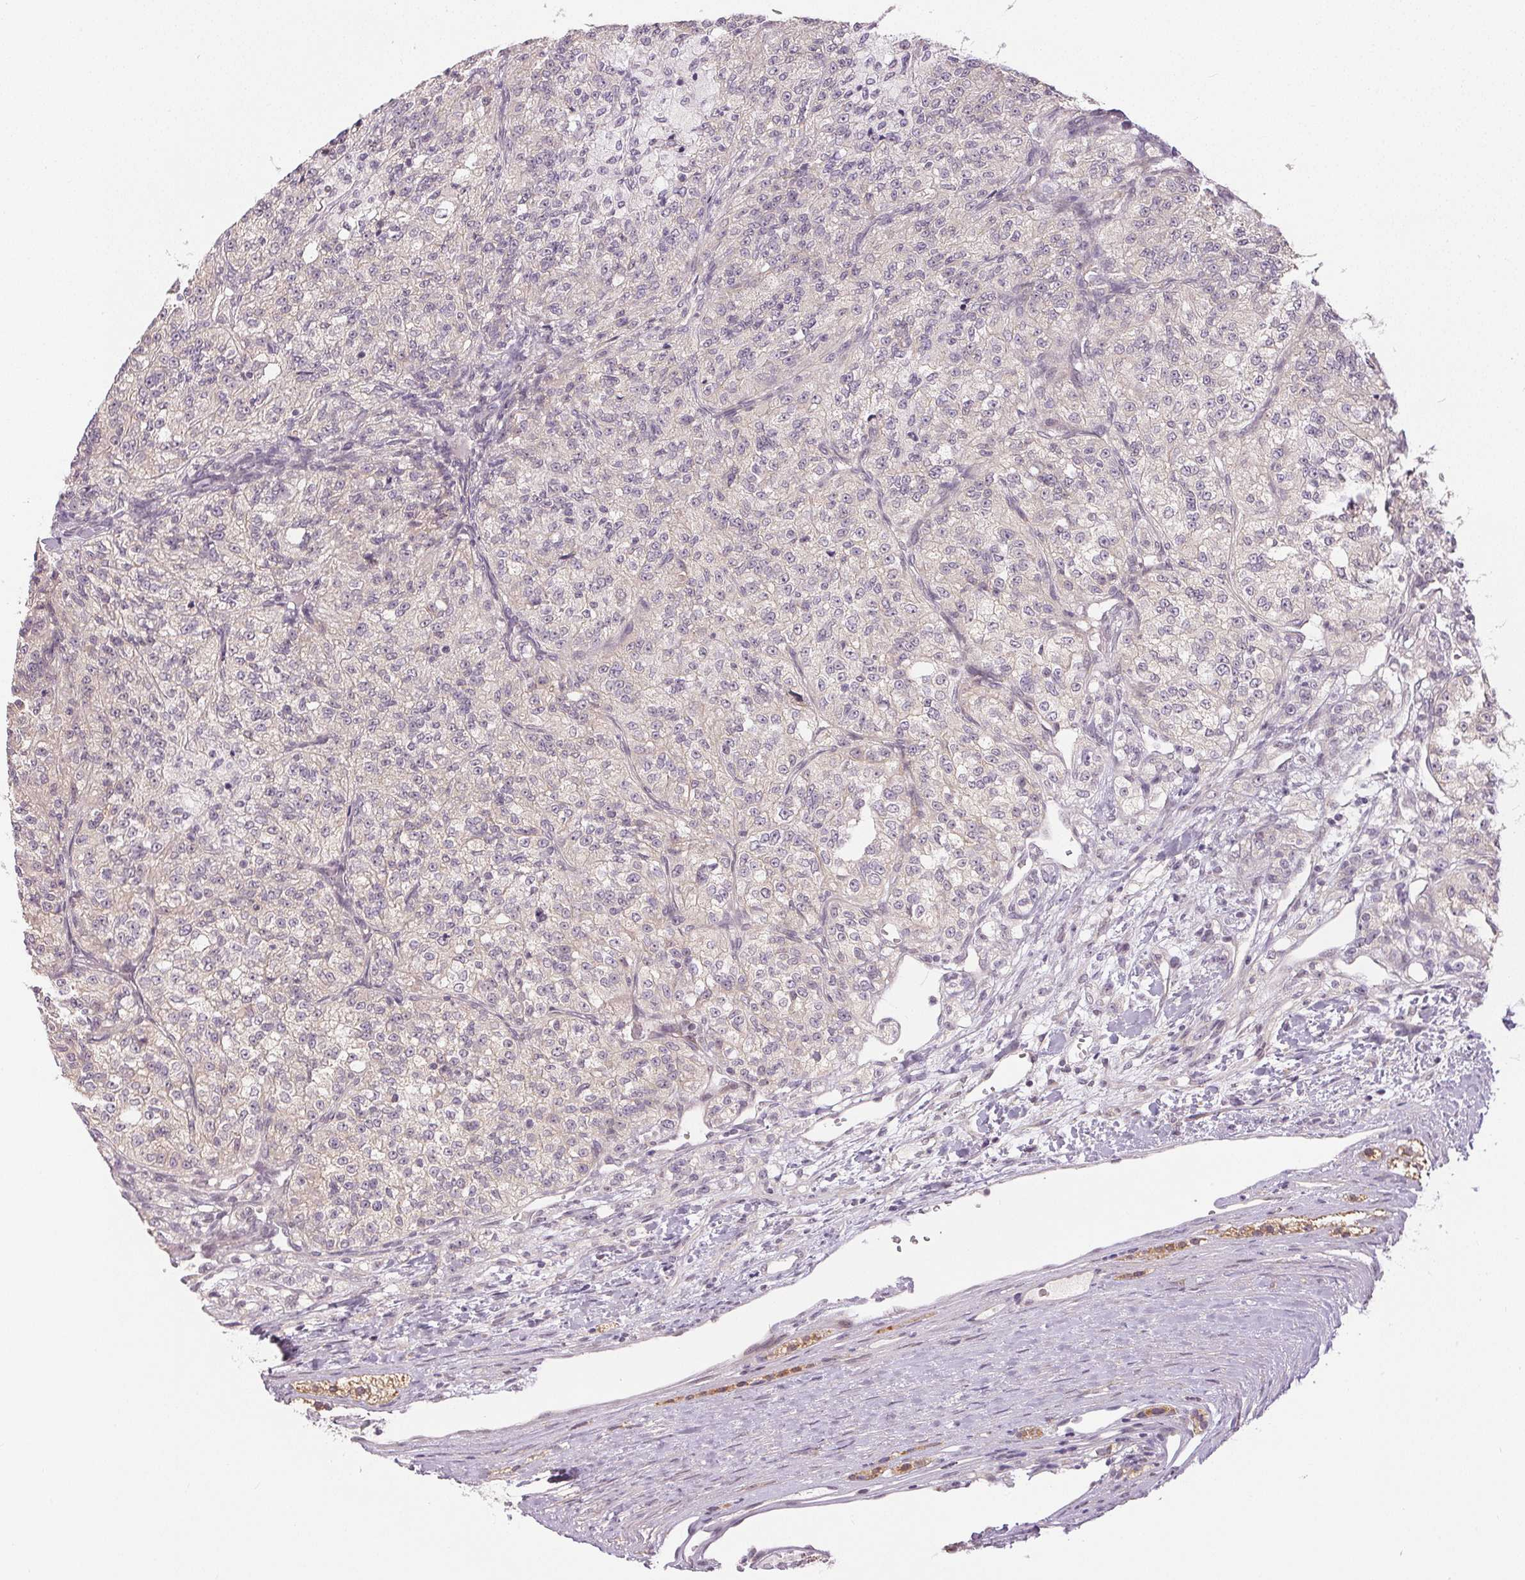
{"staining": {"intensity": "negative", "quantity": "none", "location": "none"}, "tissue": "renal cancer", "cell_type": "Tumor cells", "image_type": "cancer", "snomed": [{"axis": "morphology", "description": "Adenocarcinoma, NOS"}, {"axis": "topography", "description": "Kidney"}], "caption": "DAB (3,3'-diaminobenzidine) immunohistochemical staining of human adenocarcinoma (renal) shows no significant positivity in tumor cells.", "gene": "TTC23L", "patient": {"sex": "female", "age": 63}}